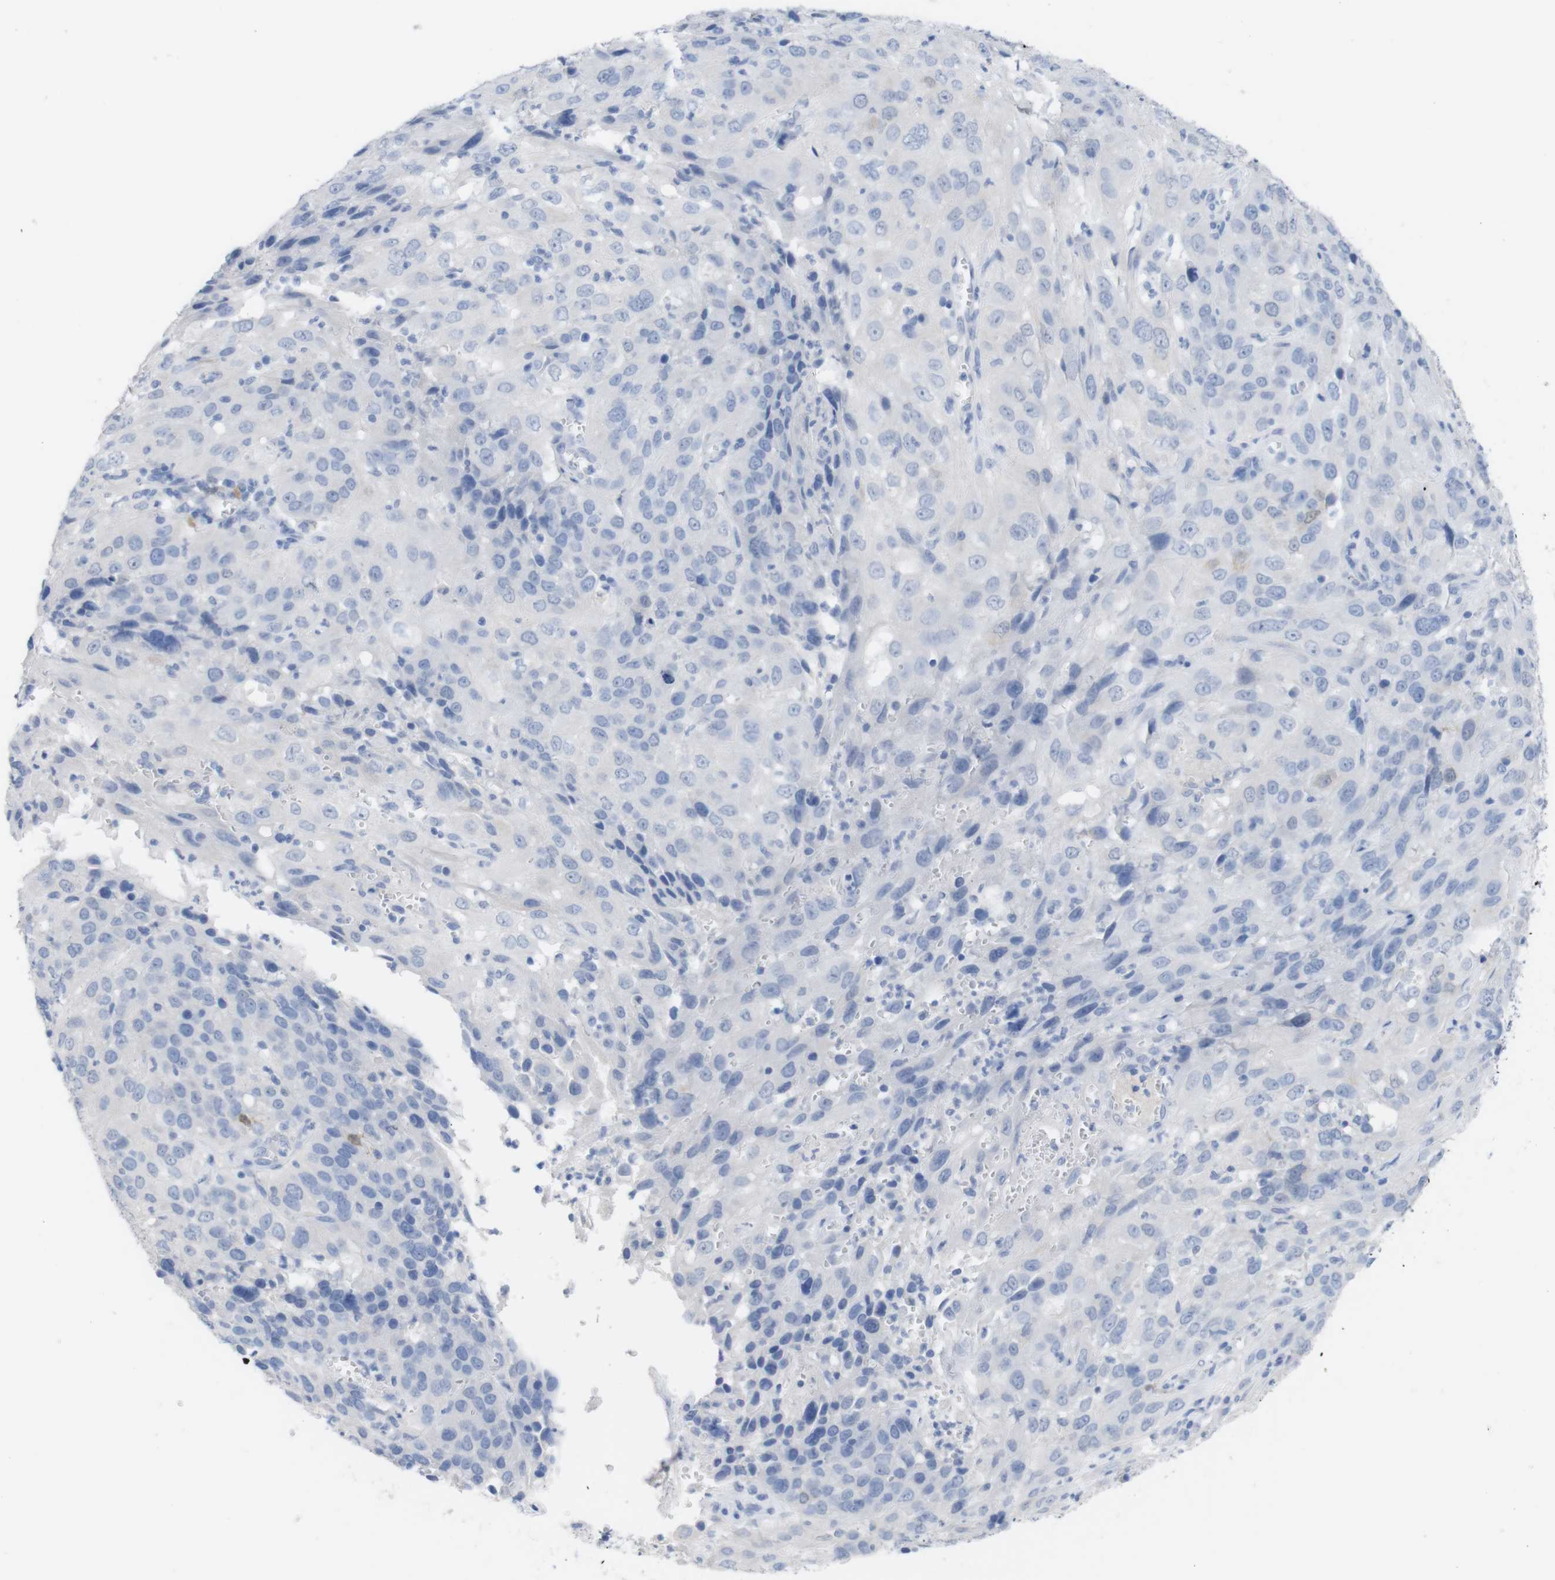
{"staining": {"intensity": "negative", "quantity": "none", "location": "none"}, "tissue": "cervical cancer", "cell_type": "Tumor cells", "image_type": "cancer", "snomed": [{"axis": "morphology", "description": "Squamous cell carcinoma, NOS"}, {"axis": "topography", "description": "Cervix"}], "caption": "A micrograph of human cervical cancer (squamous cell carcinoma) is negative for staining in tumor cells.", "gene": "PNMA1", "patient": {"sex": "female", "age": 32}}